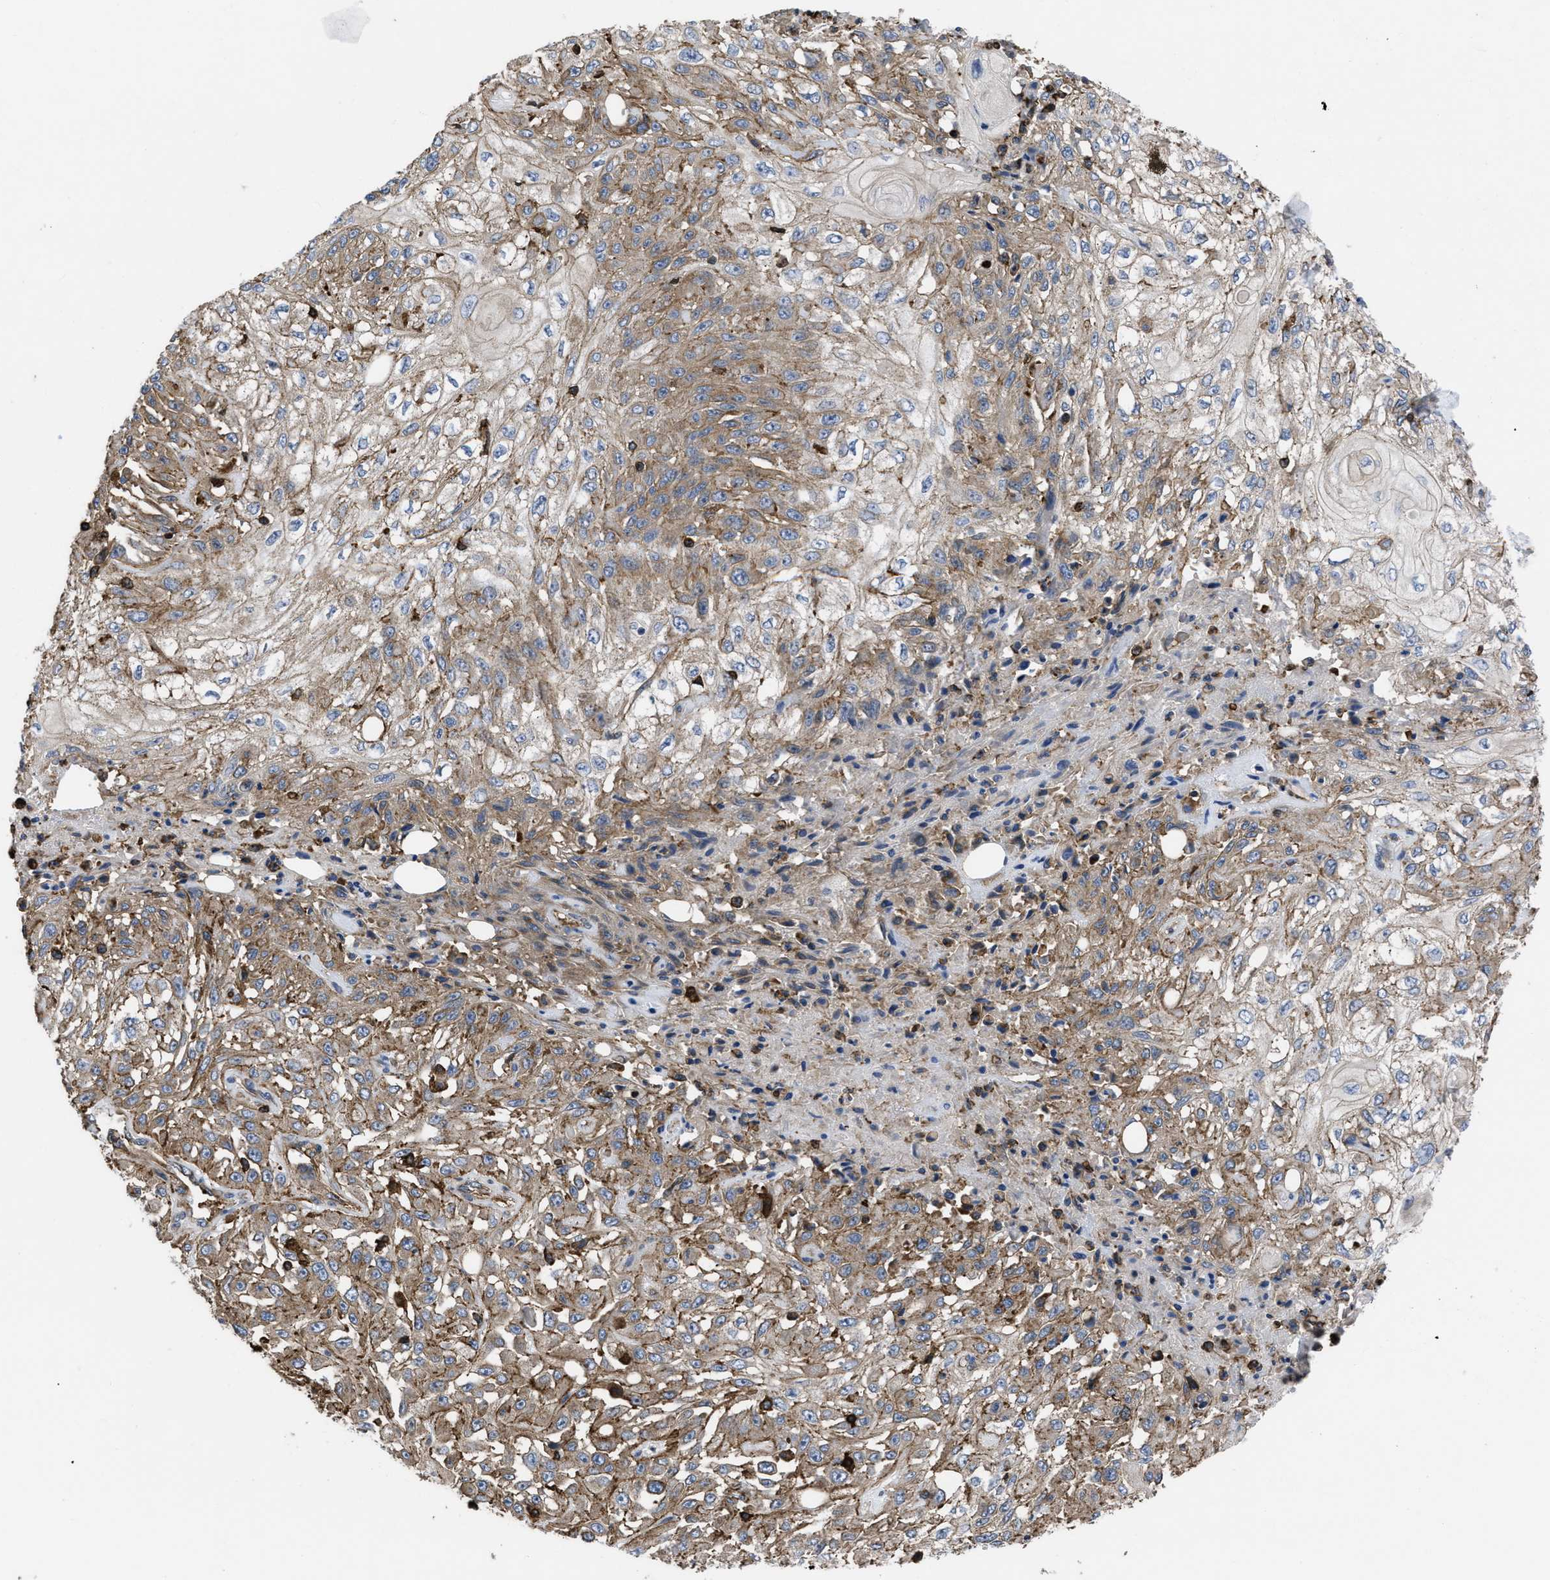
{"staining": {"intensity": "weak", "quantity": ">75%", "location": "cytoplasmic/membranous"}, "tissue": "skin cancer", "cell_type": "Tumor cells", "image_type": "cancer", "snomed": [{"axis": "morphology", "description": "Squamous cell carcinoma, NOS"}, {"axis": "morphology", "description": "Squamous cell carcinoma, metastatic, NOS"}, {"axis": "topography", "description": "Skin"}, {"axis": "topography", "description": "Lymph node"}], "caption": "Human skin cancer (squamous cell carcinoma) stained for a protein (brown) reveals weak cytoplasmic/membranous positive expression in approximately >75% of tumor cells.", "gene": "SCUBE2", "patient": {"sex": "male", "age": 75}}